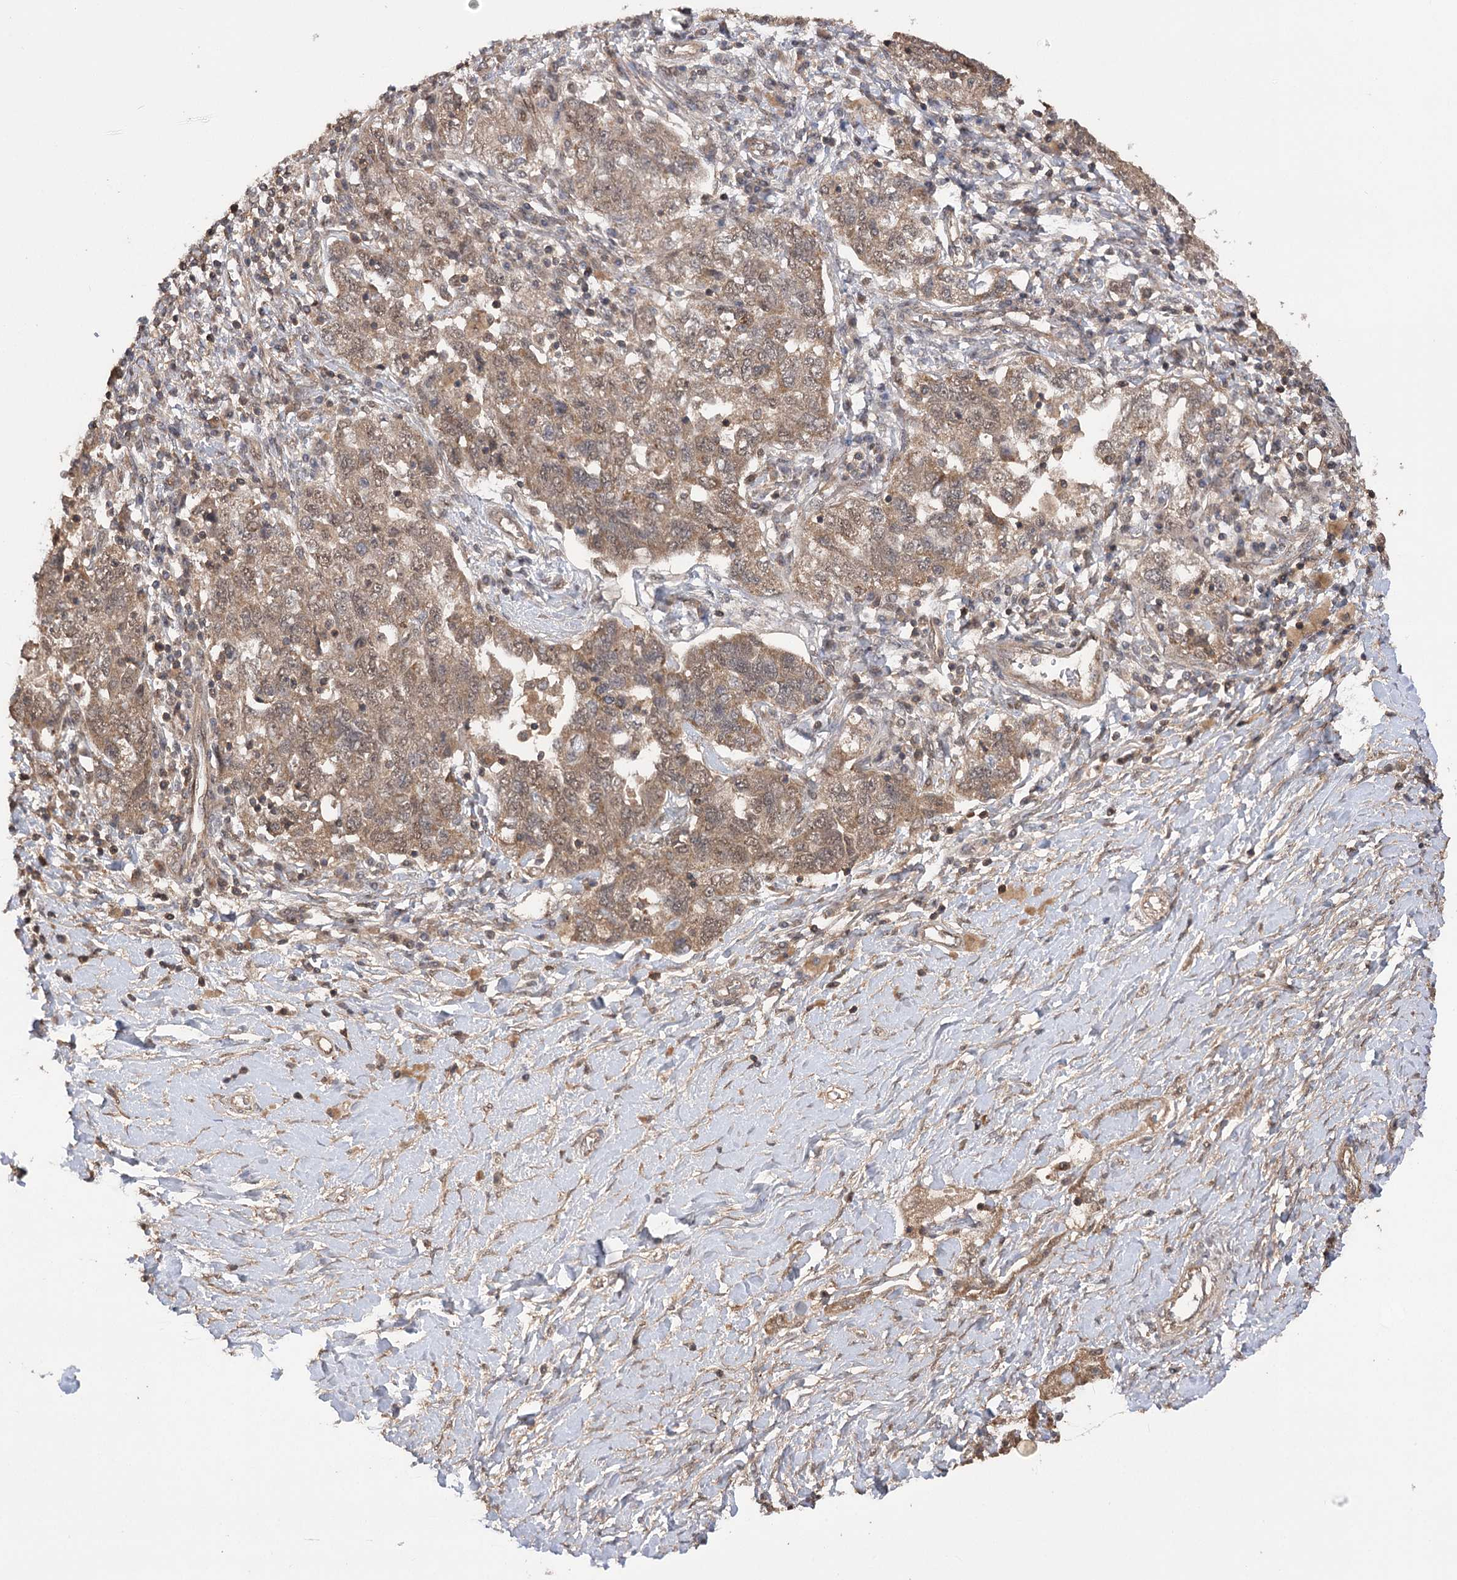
{"staining": {"intensity": "moderate", "quantity": ">75%", "location": "cytoplasmic/membranous,nuclear"}, "tissue": "ovarian cancer", "cell_type": "Tumor cells", "image_type": "cancer", "snomed": [{"axis": "morphology", "description": "Carcinoma, NOS"}, {"axis": "morphology", "description": "Cystadenocarcinoma, serous, NOS"}, {"axis": "topography", "description": "Ovary"}], "caption": "The histopathology image reveals immunohistochemical staining of ovarian cancer (serous cystadenocarcinoma). There is moderate cytoplasmic/membranous and nuclear staining is seen in approximately >75% of tumor cells.", "gene": "TENM2", "patient": {"sex": "female", "age": 69}}